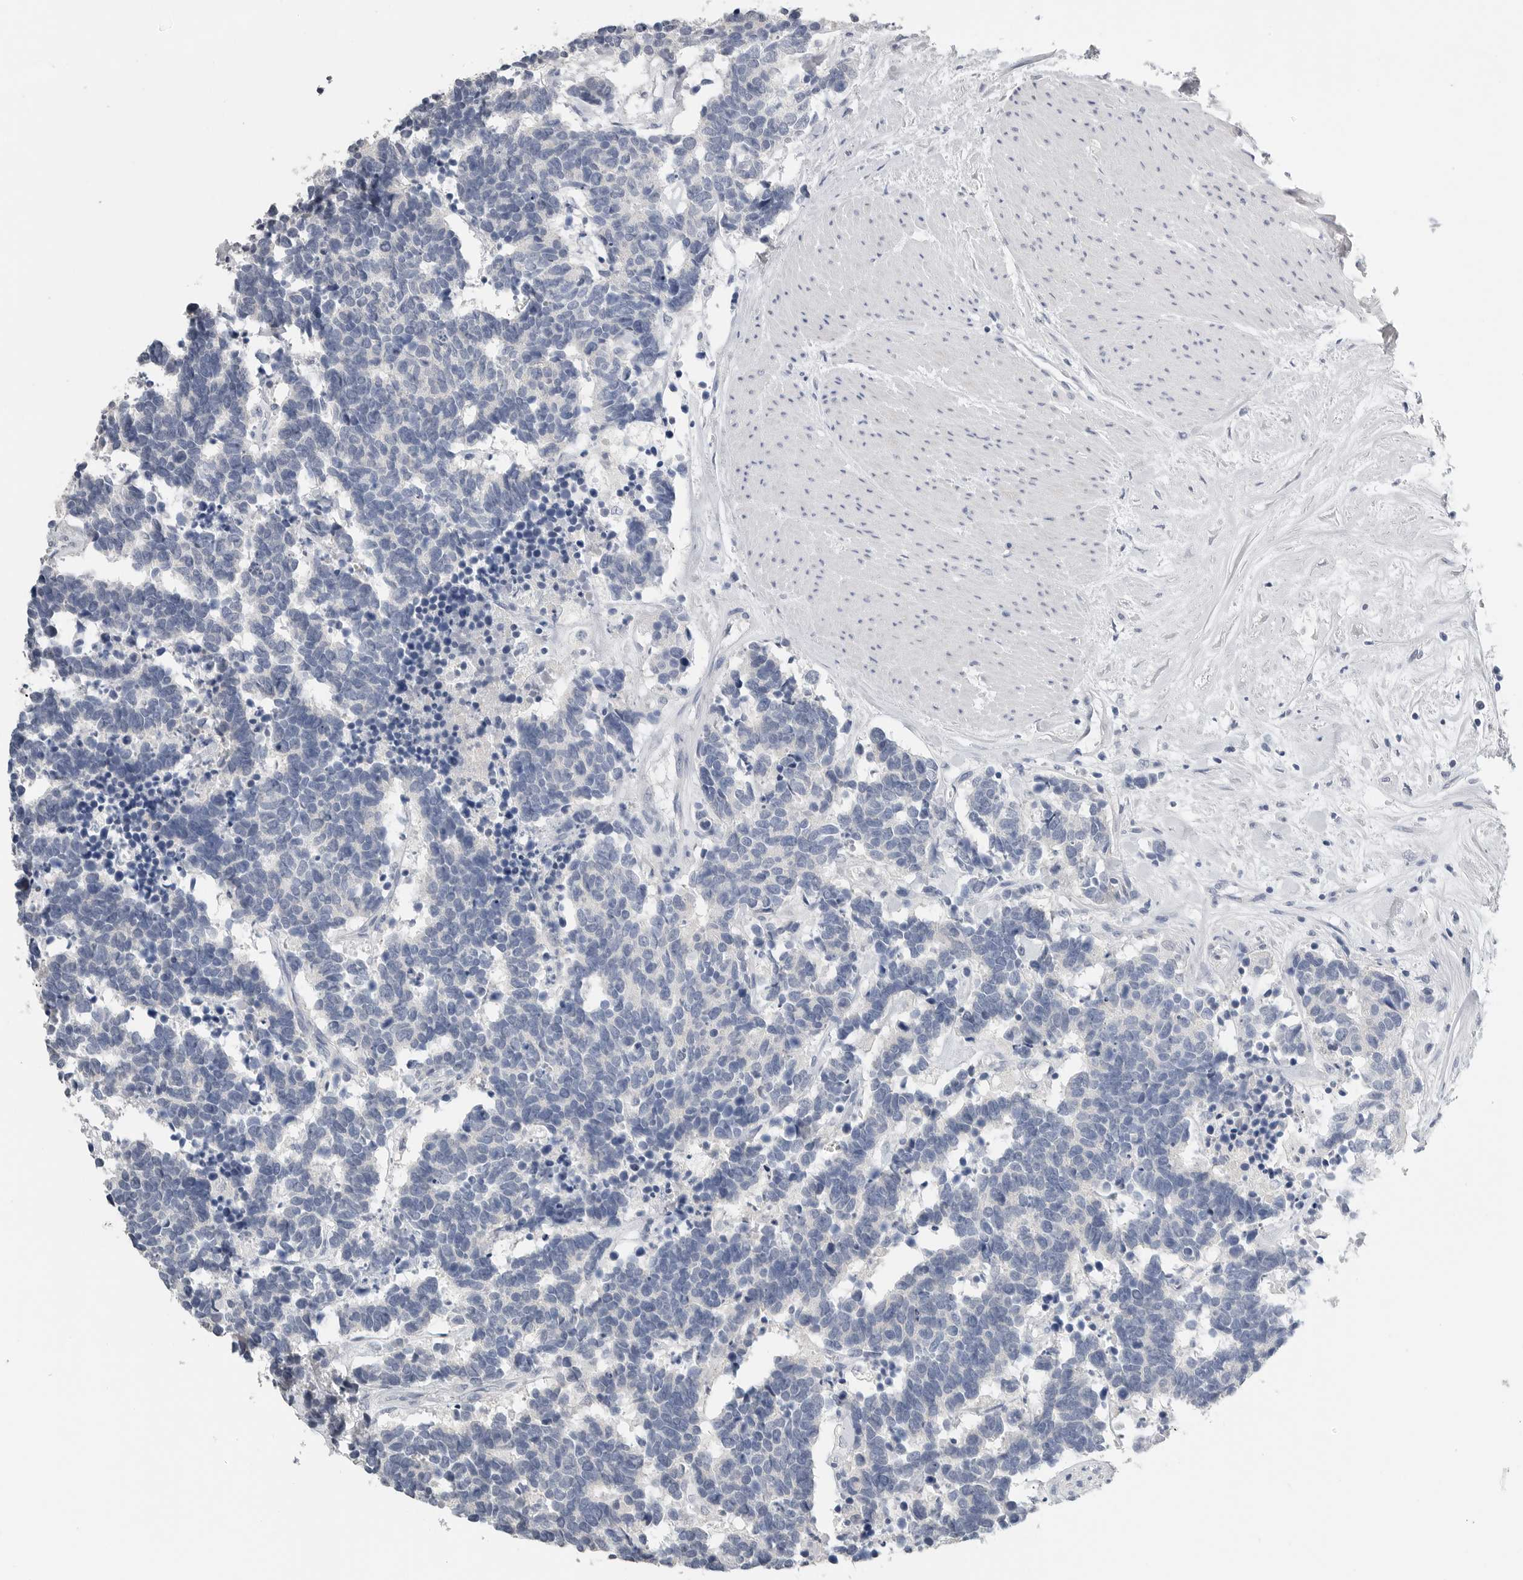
{"staining": {"intensity": "negative", "quantity": "none", "location": "none"}, "tissue": "carcinoid", "cell_type": "Tumor cells", "image_type": "cancer", "snomed": [{"axis": "morphology", "description": "Carcinoma, NOS"}, {"axis": "morphology", "description": "Carcinoid, malignant, NOS"}, {"axis": "topography", "description": "Urinary bladder"}], "caption": "The immunohistochemistry image has no significant expression in tumor cells of carcinoma tissue. Nuclei are stained in blue.", "gene": "FABP6", "patient": {"sex": "male", "age": 57}}